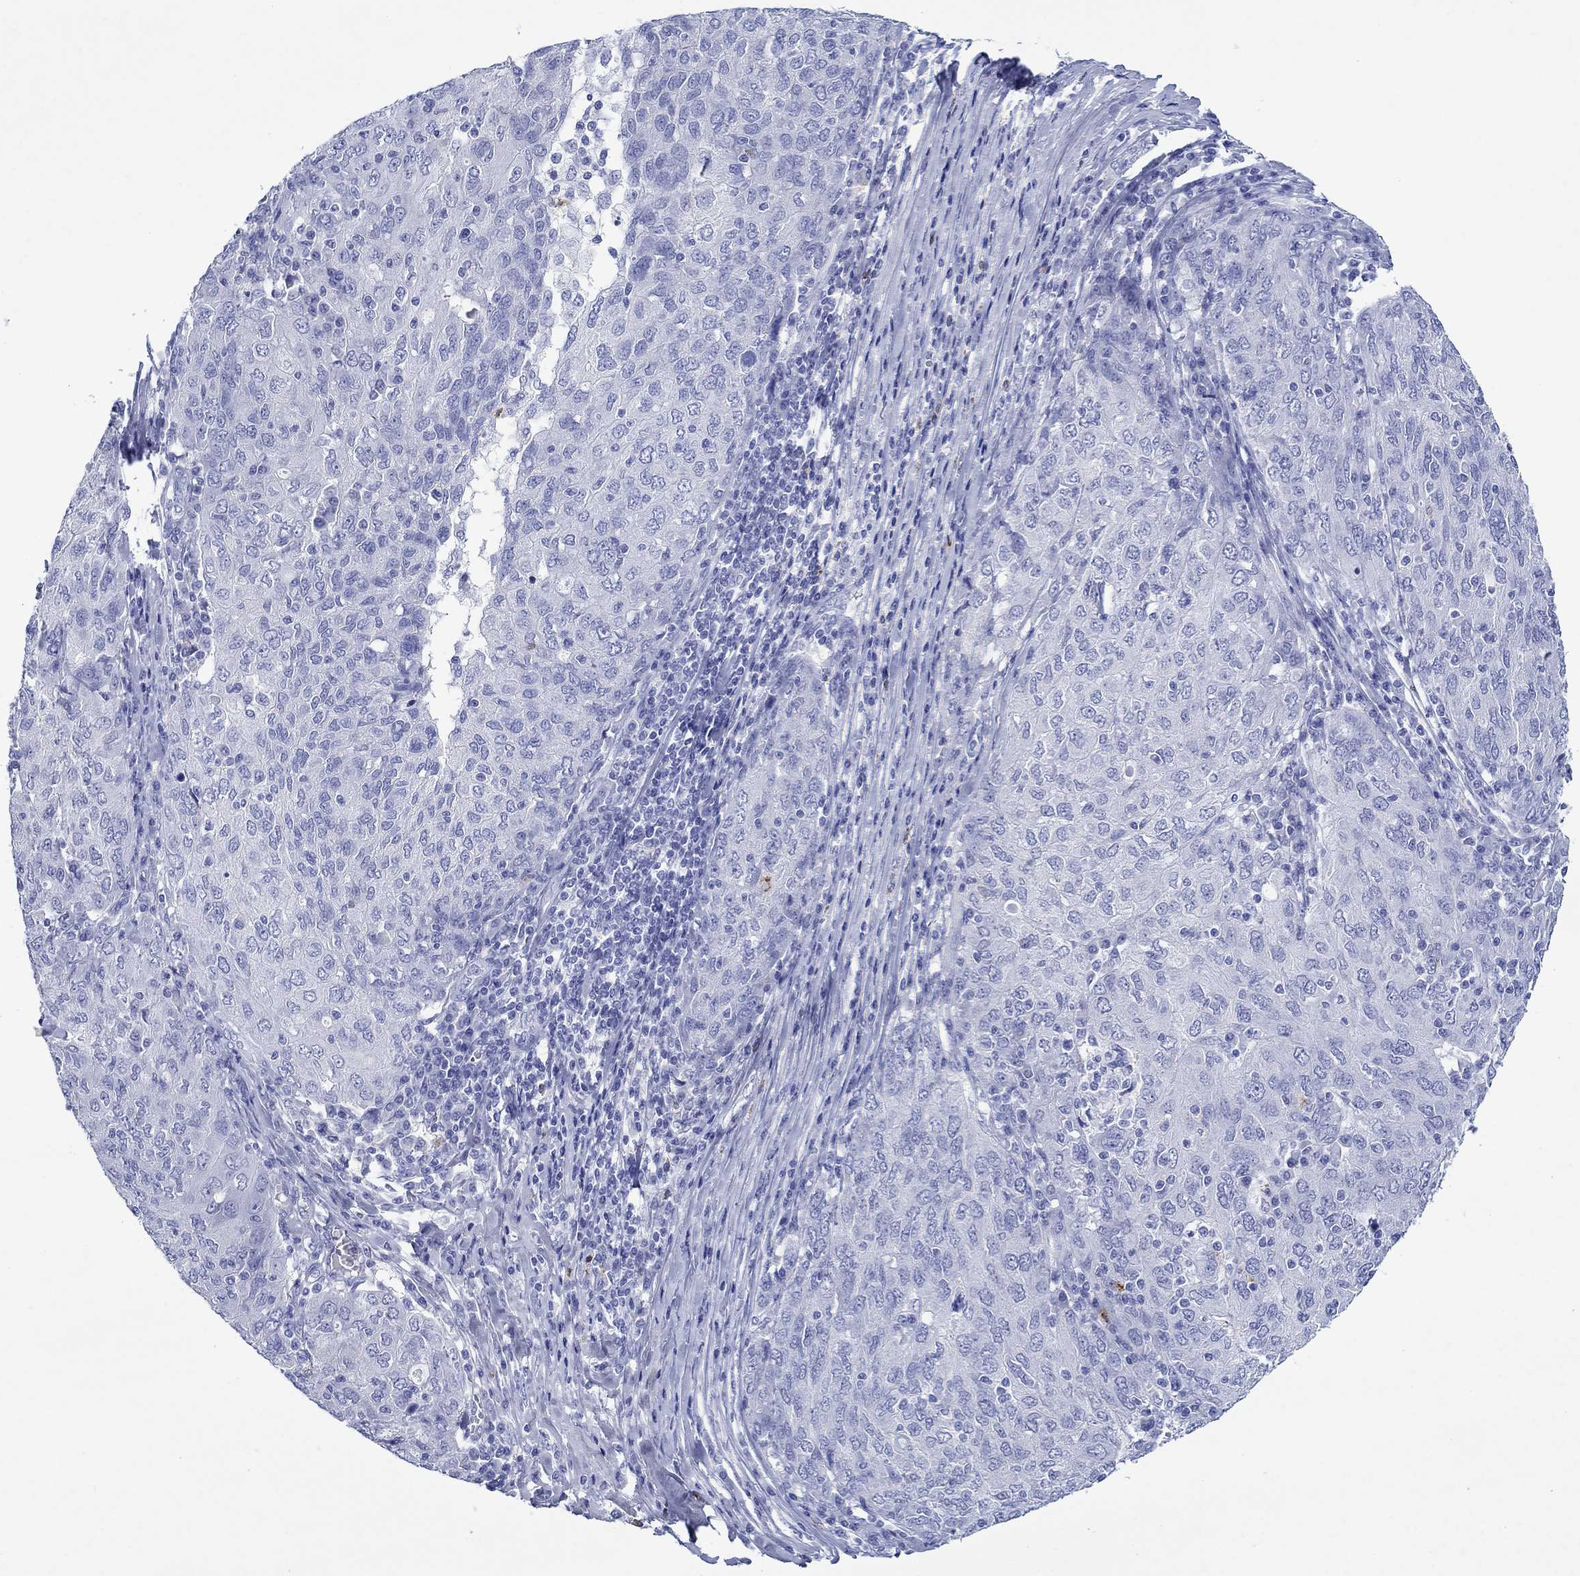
{"staining": {"intensity": "negative", "quantity": "none", "location": "none"}, "tissue": "ovarian cancer", "cell_type": "Tumor cells", "image_type": "cancer", "snomed": [{"axis": "morphology", "description": "Carcinoma, endometroid"}, {"axis": "topography", "description": "Ovary"}], "caption": "Tumor cells show no significant staining in ovarian cancer (endometroid carcinoma).", "gene": "EPX", "patient": {"sex": "female", "age": 50}}